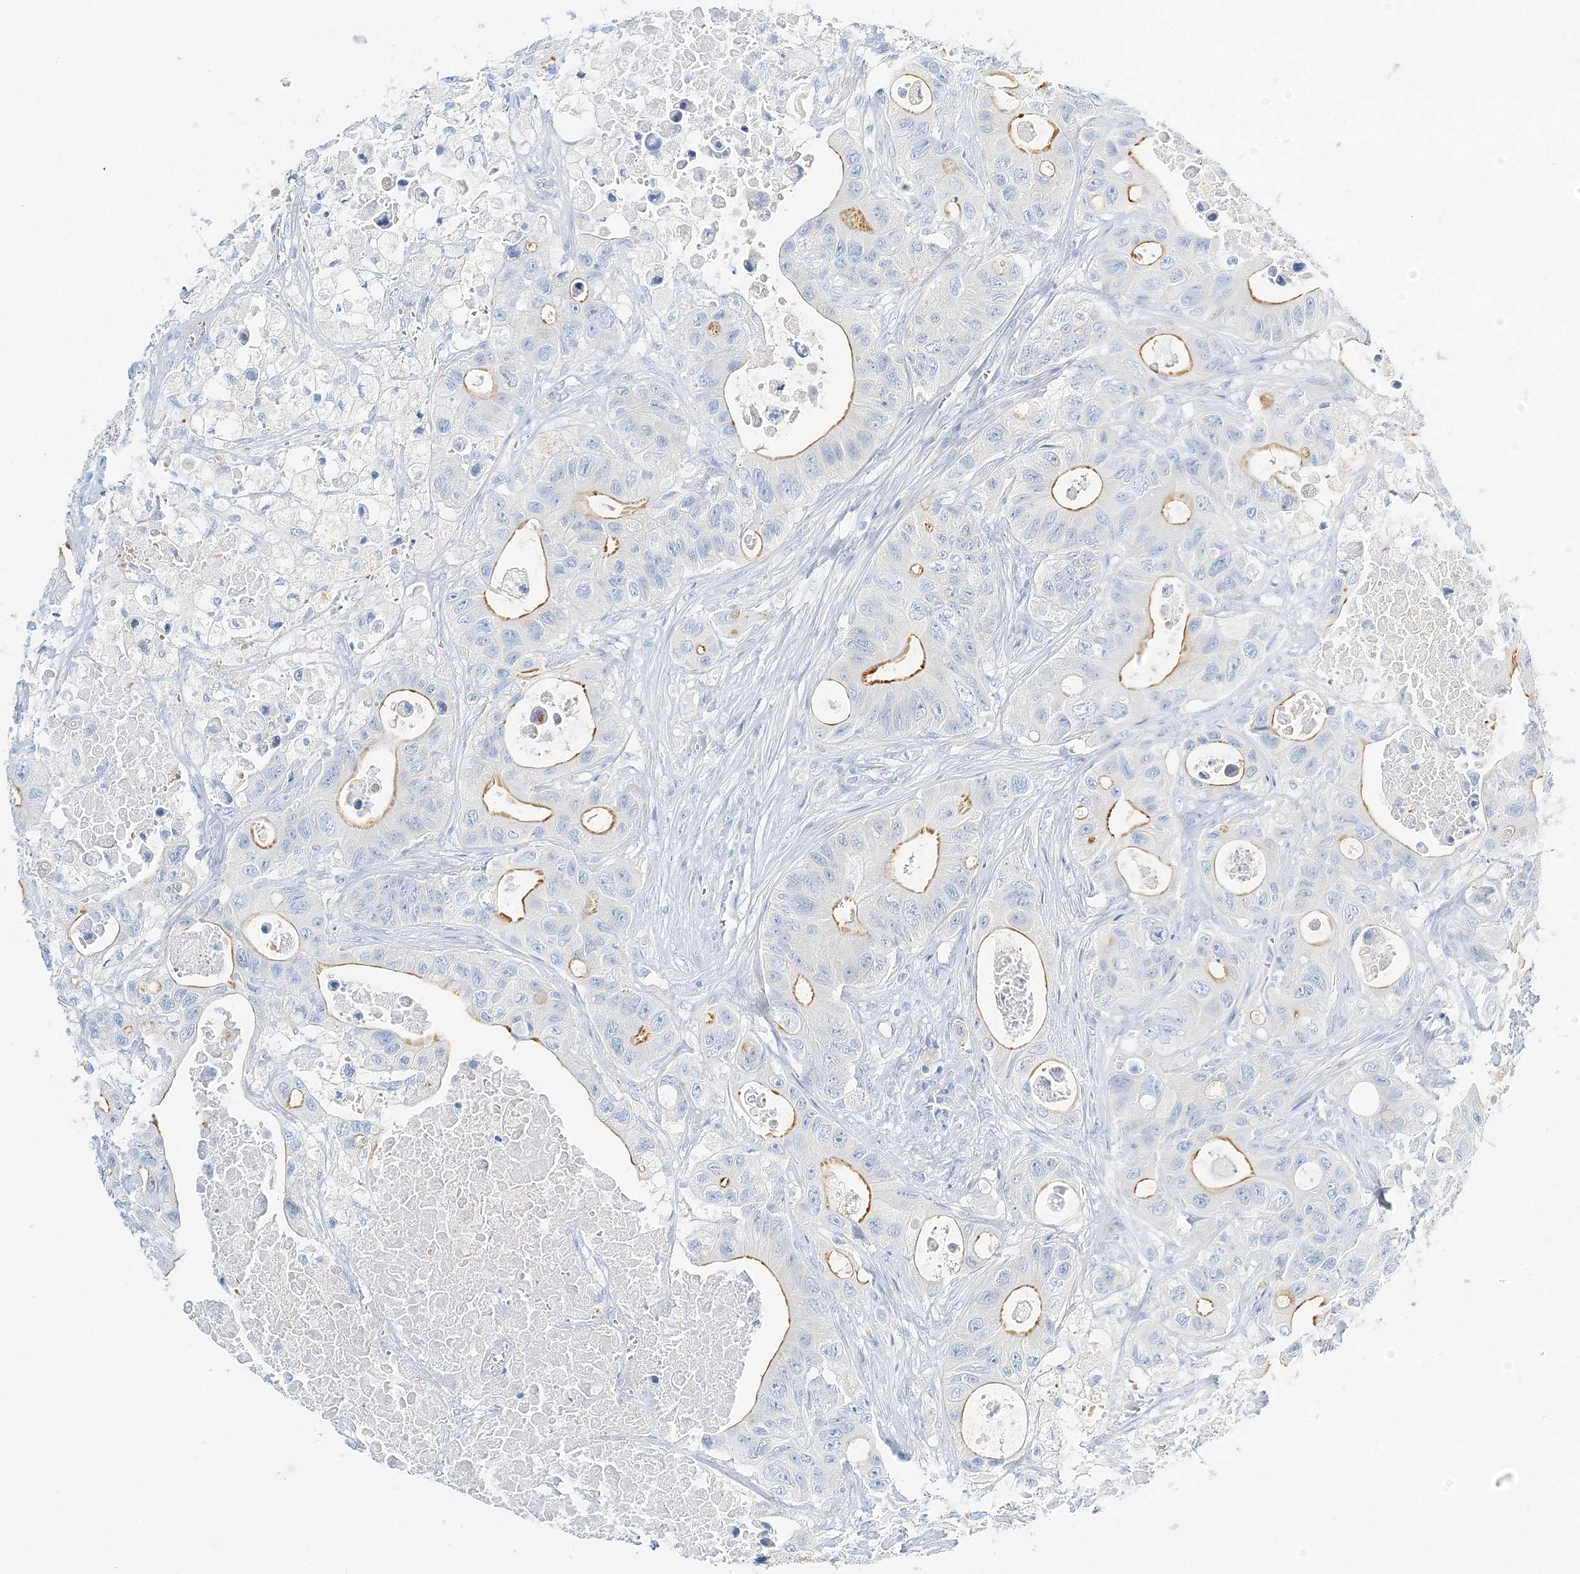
{"staining": {"intensity": "moderate", "quantity": "<25%", "location": "cytoplasmic/membranous"}, "tissue": "colorectal cancer", "cell_type": "Tumor cells", "image_type": "cancer", "snomed": [{"axis": "morphology", "description": "Adenocarcinoma, NOS"}, {"axis": "topography", "description": "Colon"}], "caption": "Human adenocarcinoma (colorectal) stained with a protein marker reveals moderate staining in tumor cells.", "gene": "VILL", "patient": {"sex": "female", "age": 46}}